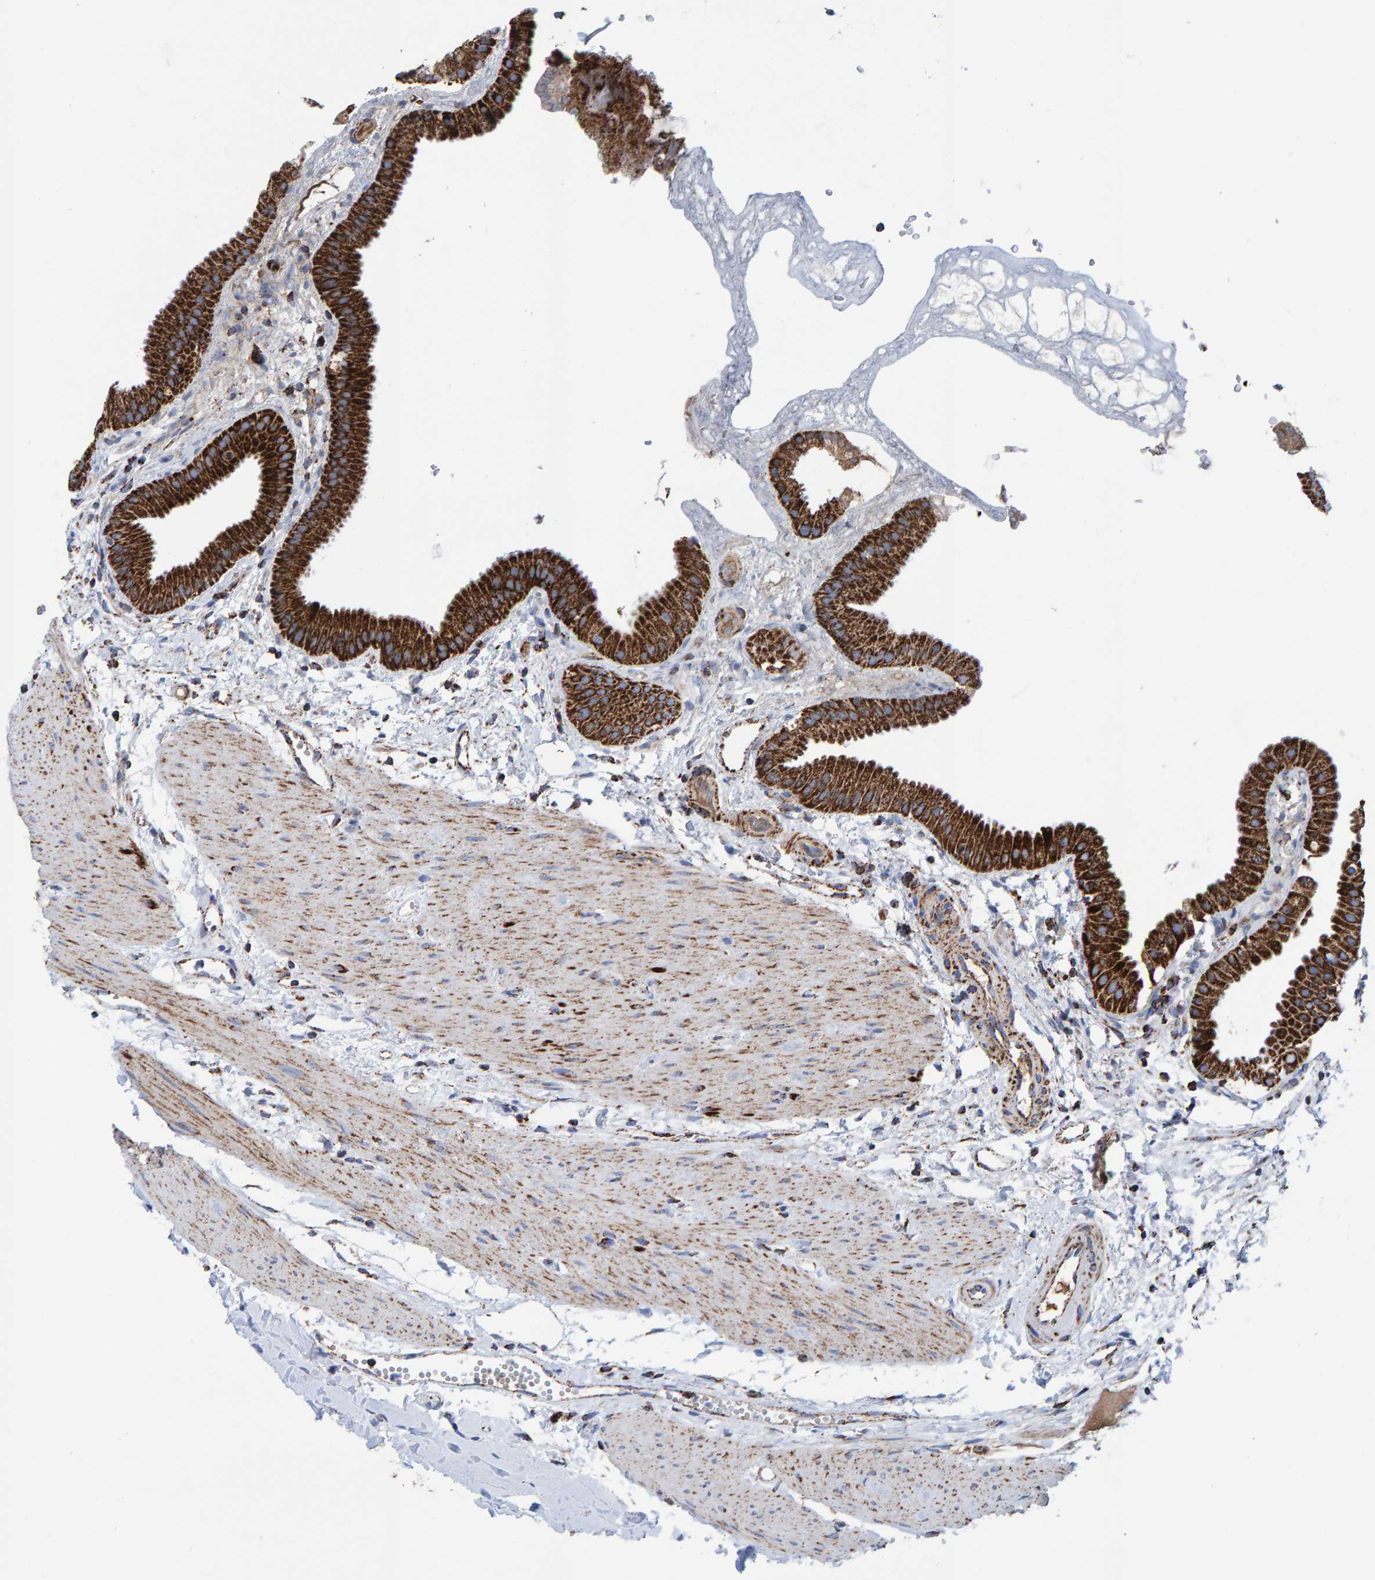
{"staining": {"intensity": "strong", "quantity": ">75%", "location": "cytoplasmic/membranous"}, "tissue": "gallbladder", "cell_type": "Glandular cells", "image_type": "normal", "snomed": [{"axis": "morphology", "description": "Normal tissue, NOS"}, {"axis": "topography", "description": "Gallbladder"}], "caption": "Brown immunohistochemical staining in normal gallbladder reveals strong cytoplasmic/membranous expression in approximately >75% of glandular cells. The staining was performed using DAB (3,3'-diaminobenzidine), with brown indicating positive protein expression. Nuclei are stained blue with hematoxylin.", "gene": "ENSG00000262660", "patient": {"sex": "female", "age": 64}}